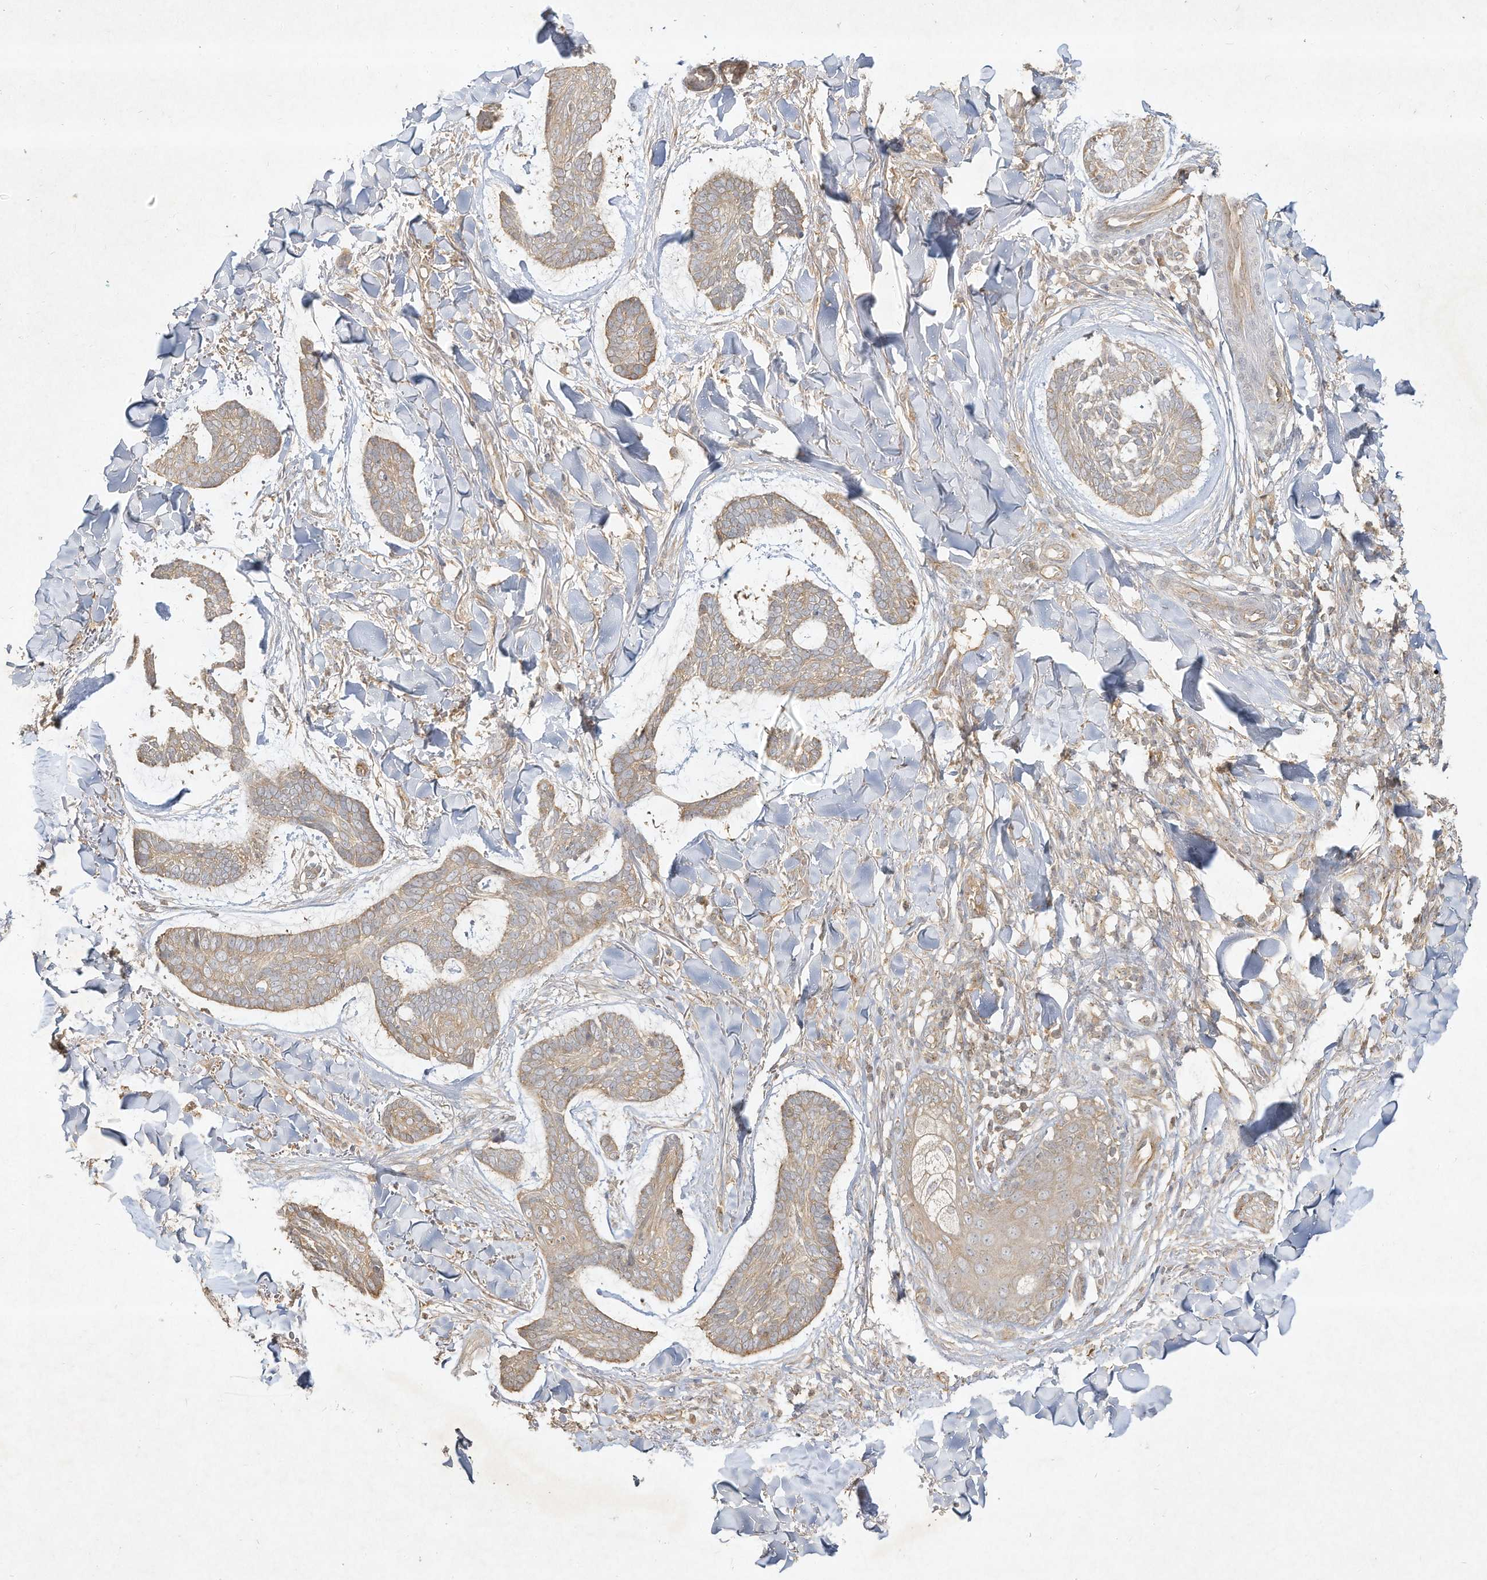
{"staining": {"intensity": "weak", "quantity": "<25%", "location": "cytoplasmic/membranous"}, "tissue": "skin cancer", "cell_type": "Tumor cells", "image_type": "cancer", "snomed": [{"axis": "morphology", "description": "Basal cell carcinoma"}, {"axis": "topography", "description": "Skin"}], "caption": "This is an immunohistochemistry micrograph of basal cell carcinoma (skin). There is no expression in tumor cells.", "gene": "DYNC1I2", "patient": {"sex": "male", "age": 43}}